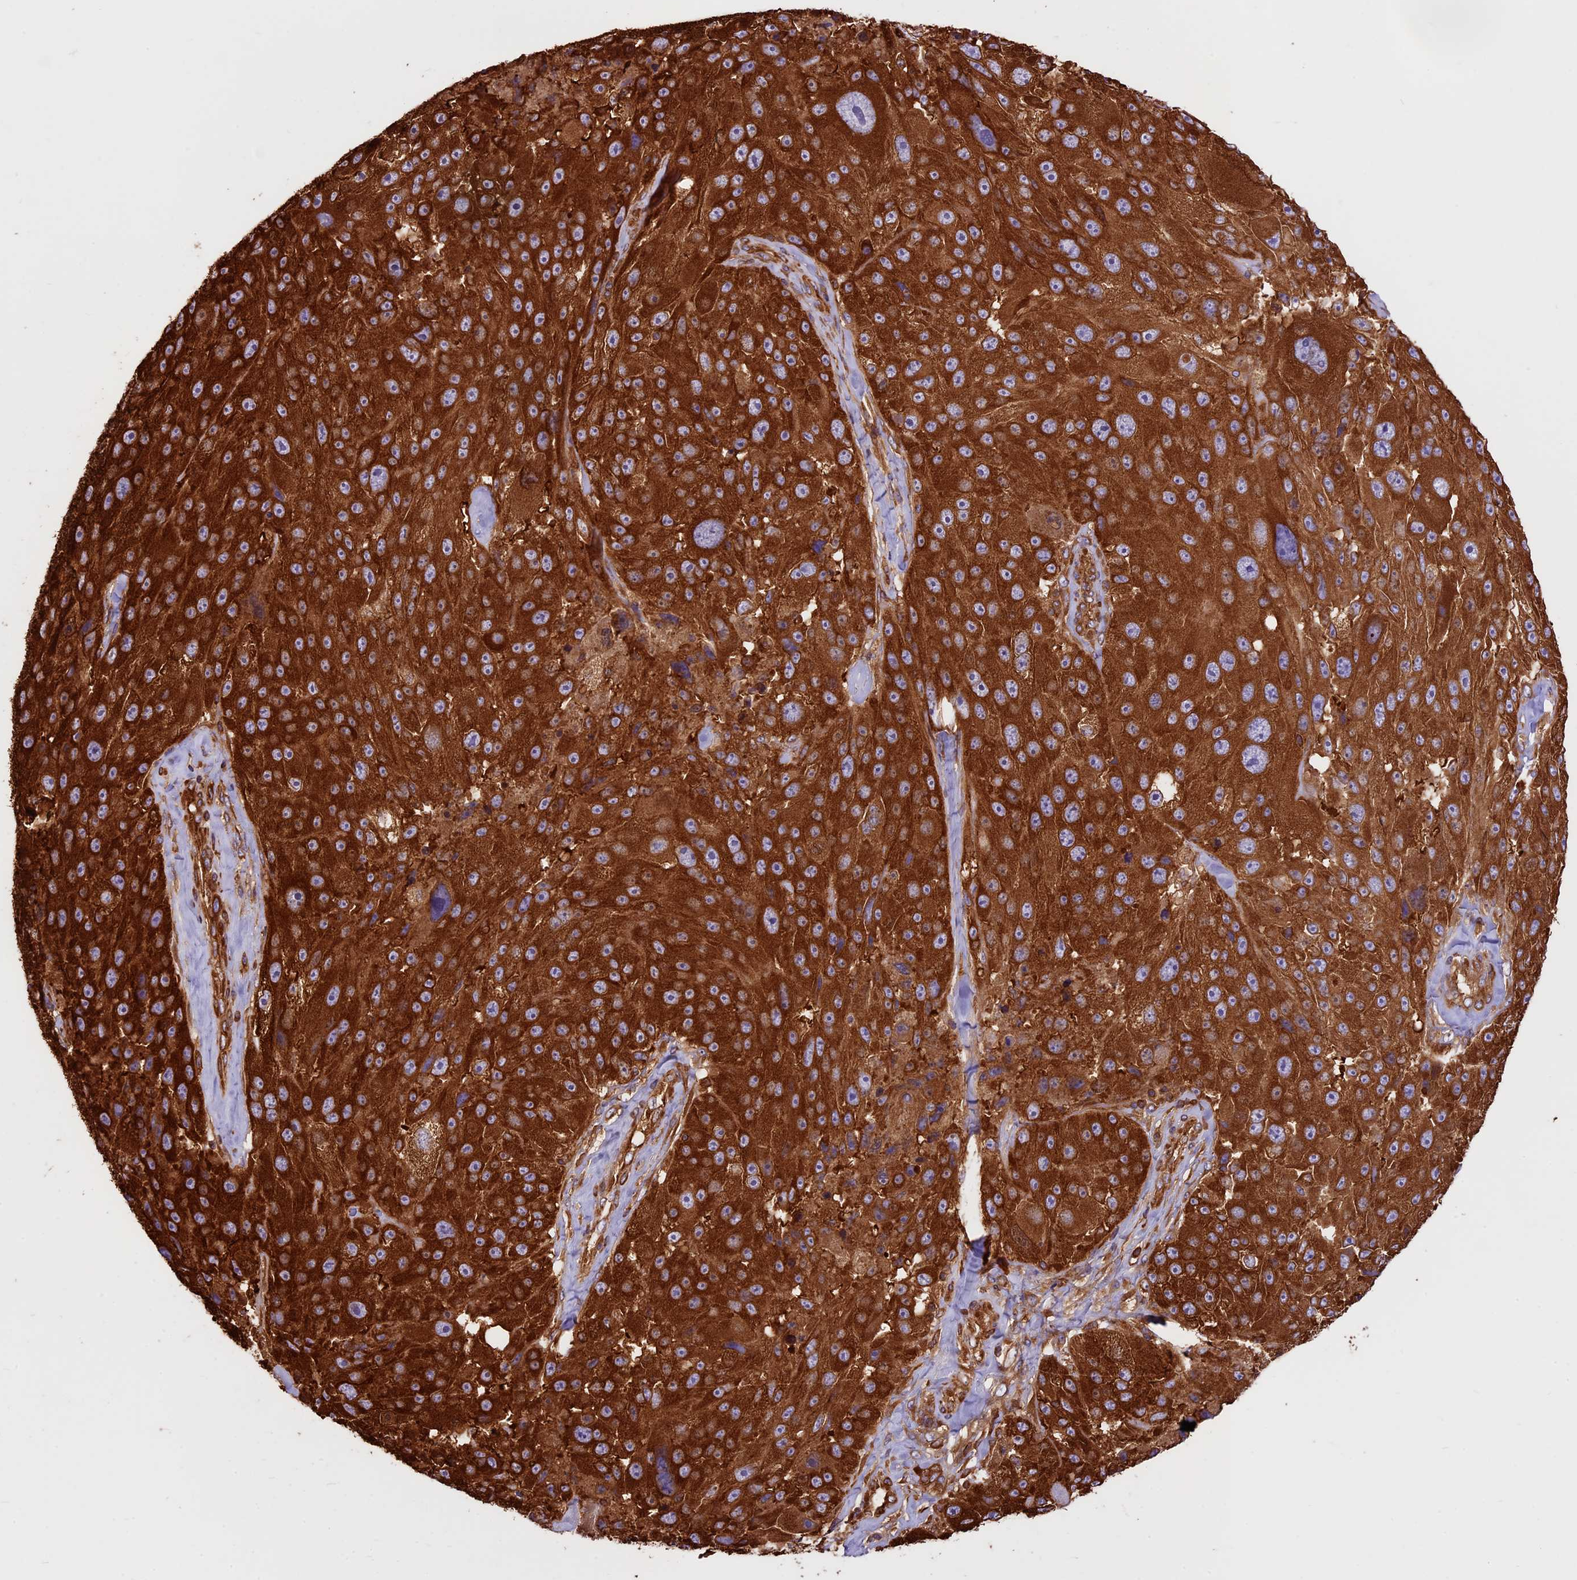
{"staining": {"intensity": "strong", "quantity": ">75%", "location": "cytoplasmic/membranous"}, "tissue": "melanoma", "cell_type": "Tumor cells", "image_type": "cancer", "snomed": [{"axis": "morphology", "description": "Malignant melanoma, Metastatic site"}, {"axis": "topography", "description": "Lymph node"}], "caption": "About >75% of tumor cells in melanoma display strong cytoplasmic/membranous protein expression as visualized by brown immunohistochemical staining.", "gene": "KARS1", "patient": {"sex": "male", "age": 62}}